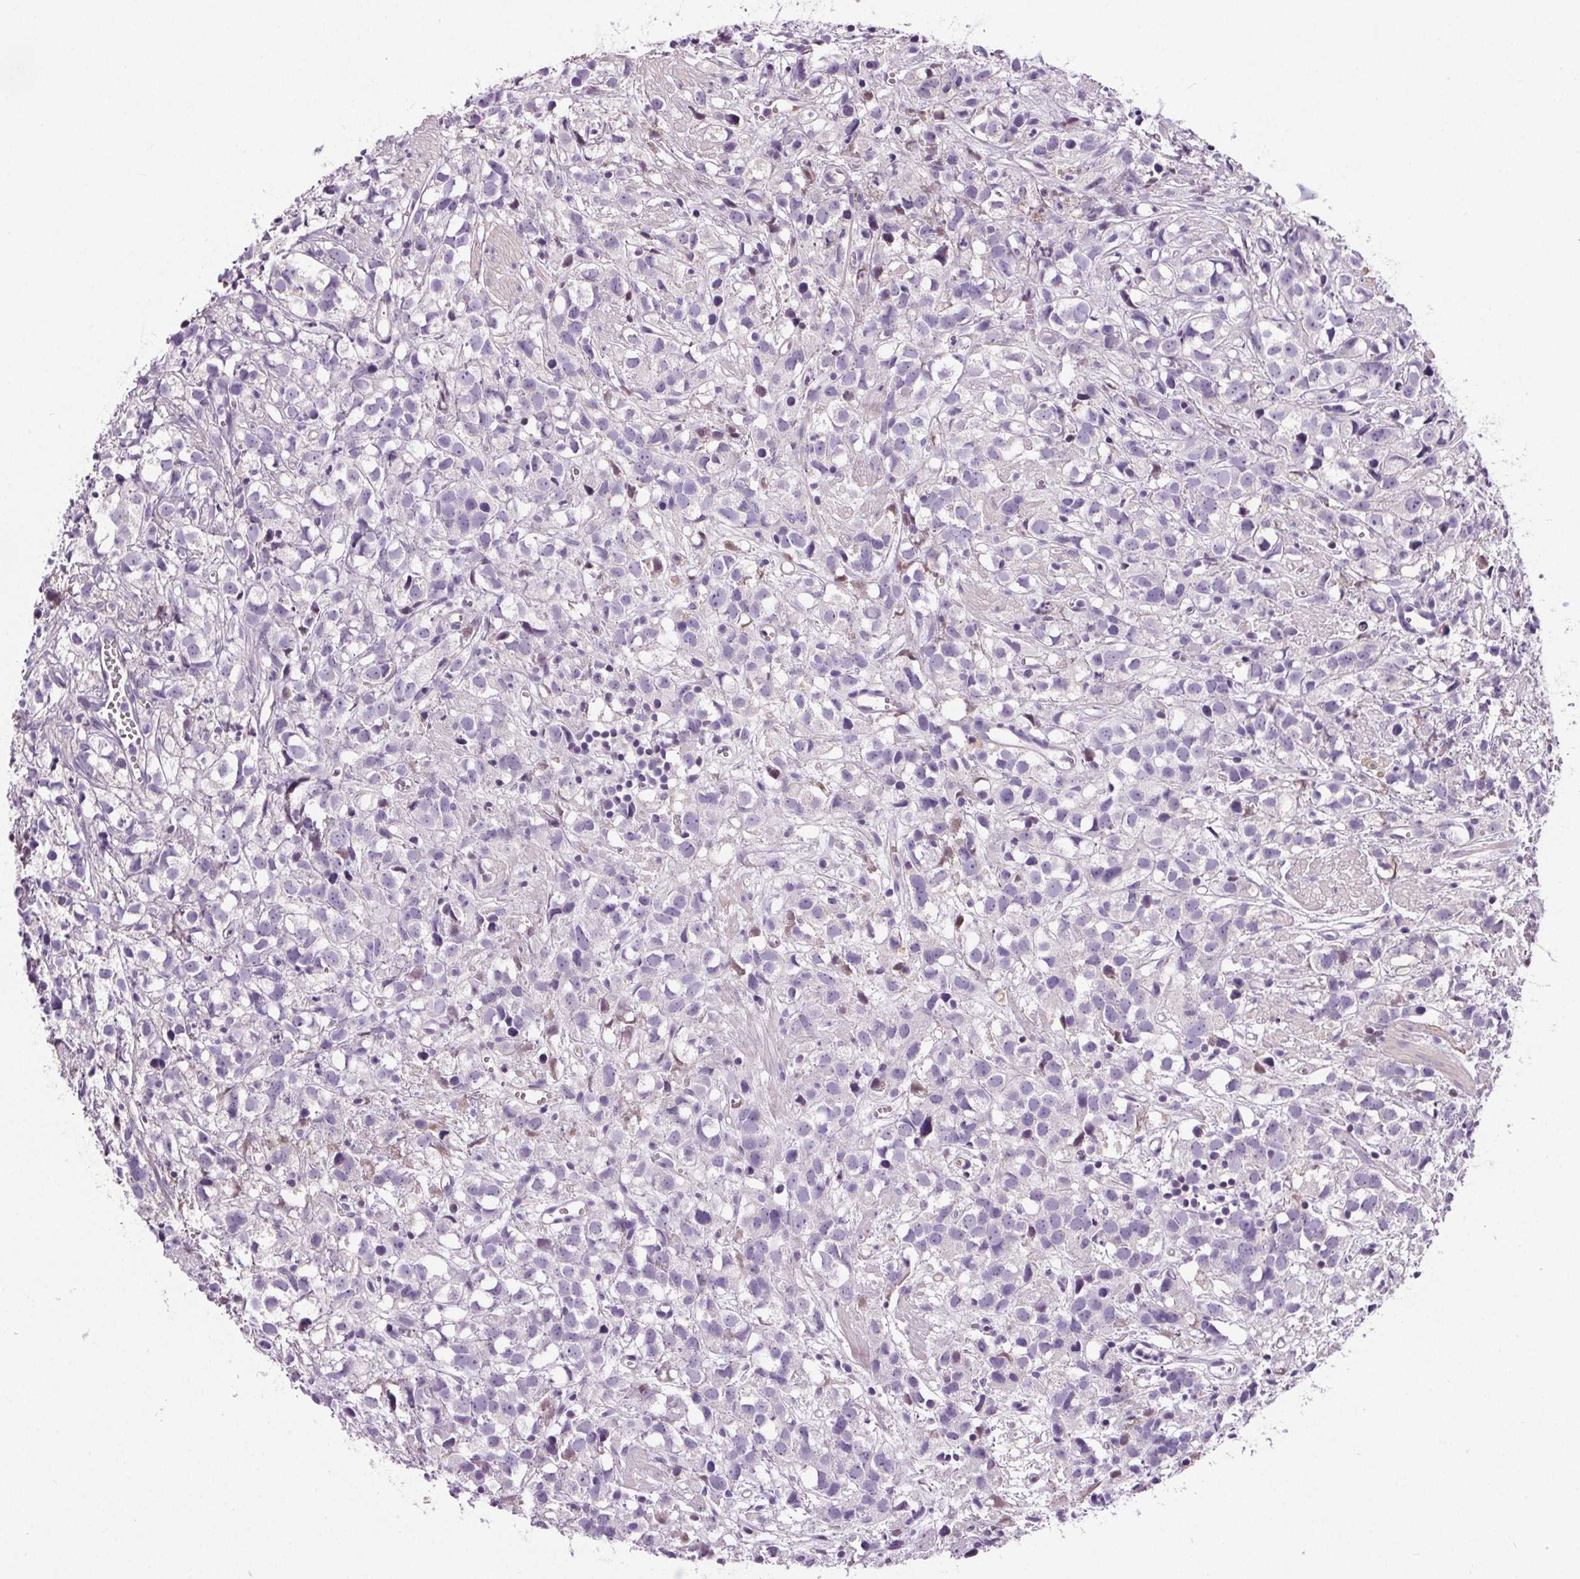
{"staining": {"intensity": "negative", "quantity": "none", "location": "none"}, "tissue": "prostate cancer", "cell_type": "Tumor cells", "image_type": "cancer", "snomed": [{"axis": "morphology", "description": "Adenocarcinoma, High grade"}, {"axis": "topography", "description": "Prostate"}], "caption": "This is an immunohistochemistry (IHC) photomicrograph of human prostate cancer. There is no expression in tumor cells.", "gene": "CD5L", "patient": {"sex": "male", "age": 68}}